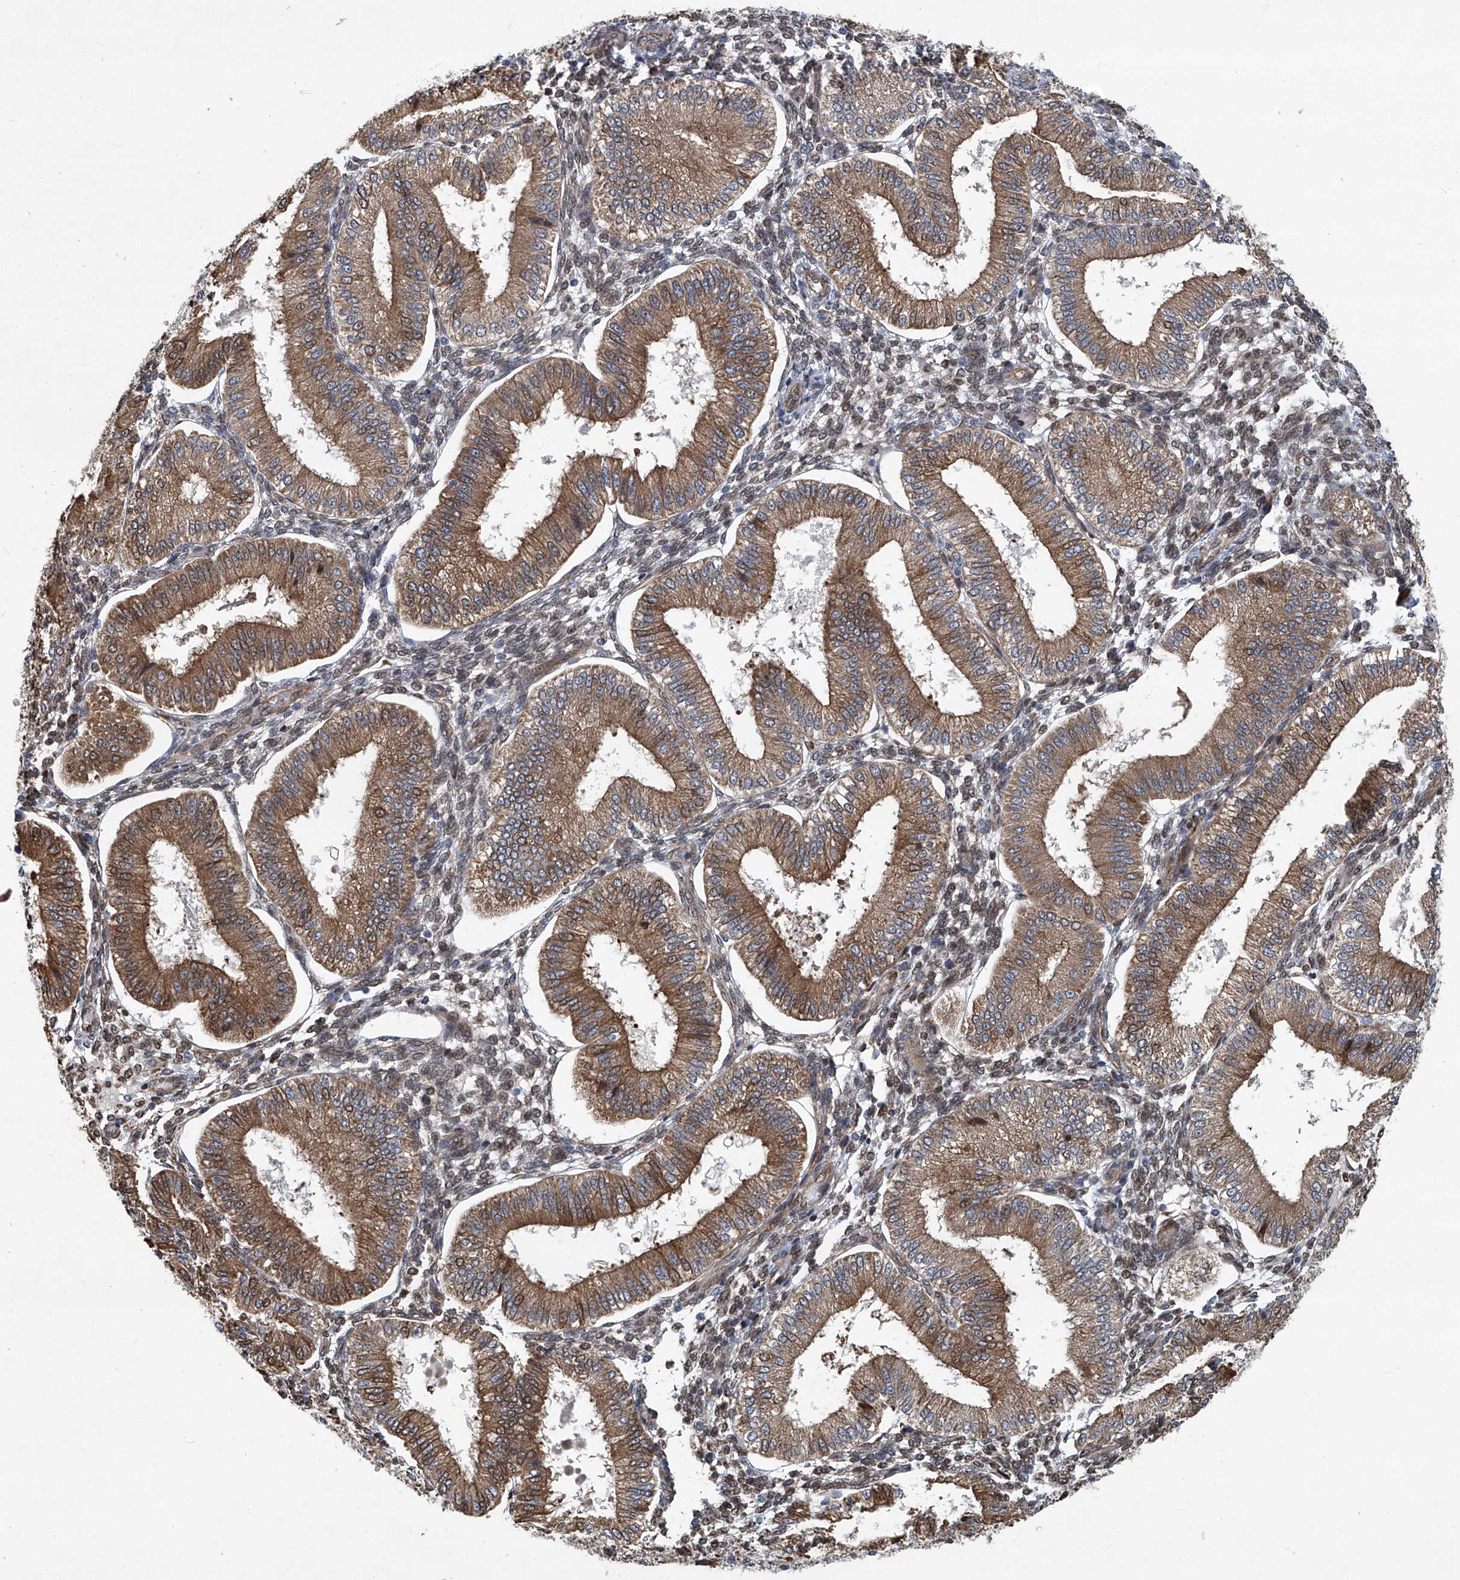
{"staining": {"intensity": "moderate", "quantity": "25%-75%", "location": "cytoplasmic/membranous,nuclear"}, "tissue": "endometrium", "cell_type": "Cells in endometrial stroma", "image_type": "normal", "snomed": [{"axis": "morphology", "description": "Normal tissue, NOS"}, {"axis": "topography", "description": "Endometrium"}], "caption": "Cells in endometrial stroma display medium levels of moderate cytoplasmic/membranous,nuclear expression in about 25%-75% of cells in unremarkable human endometrium.", "gene": "GPR132", "patient": {"sex": "female", "age": 39}}